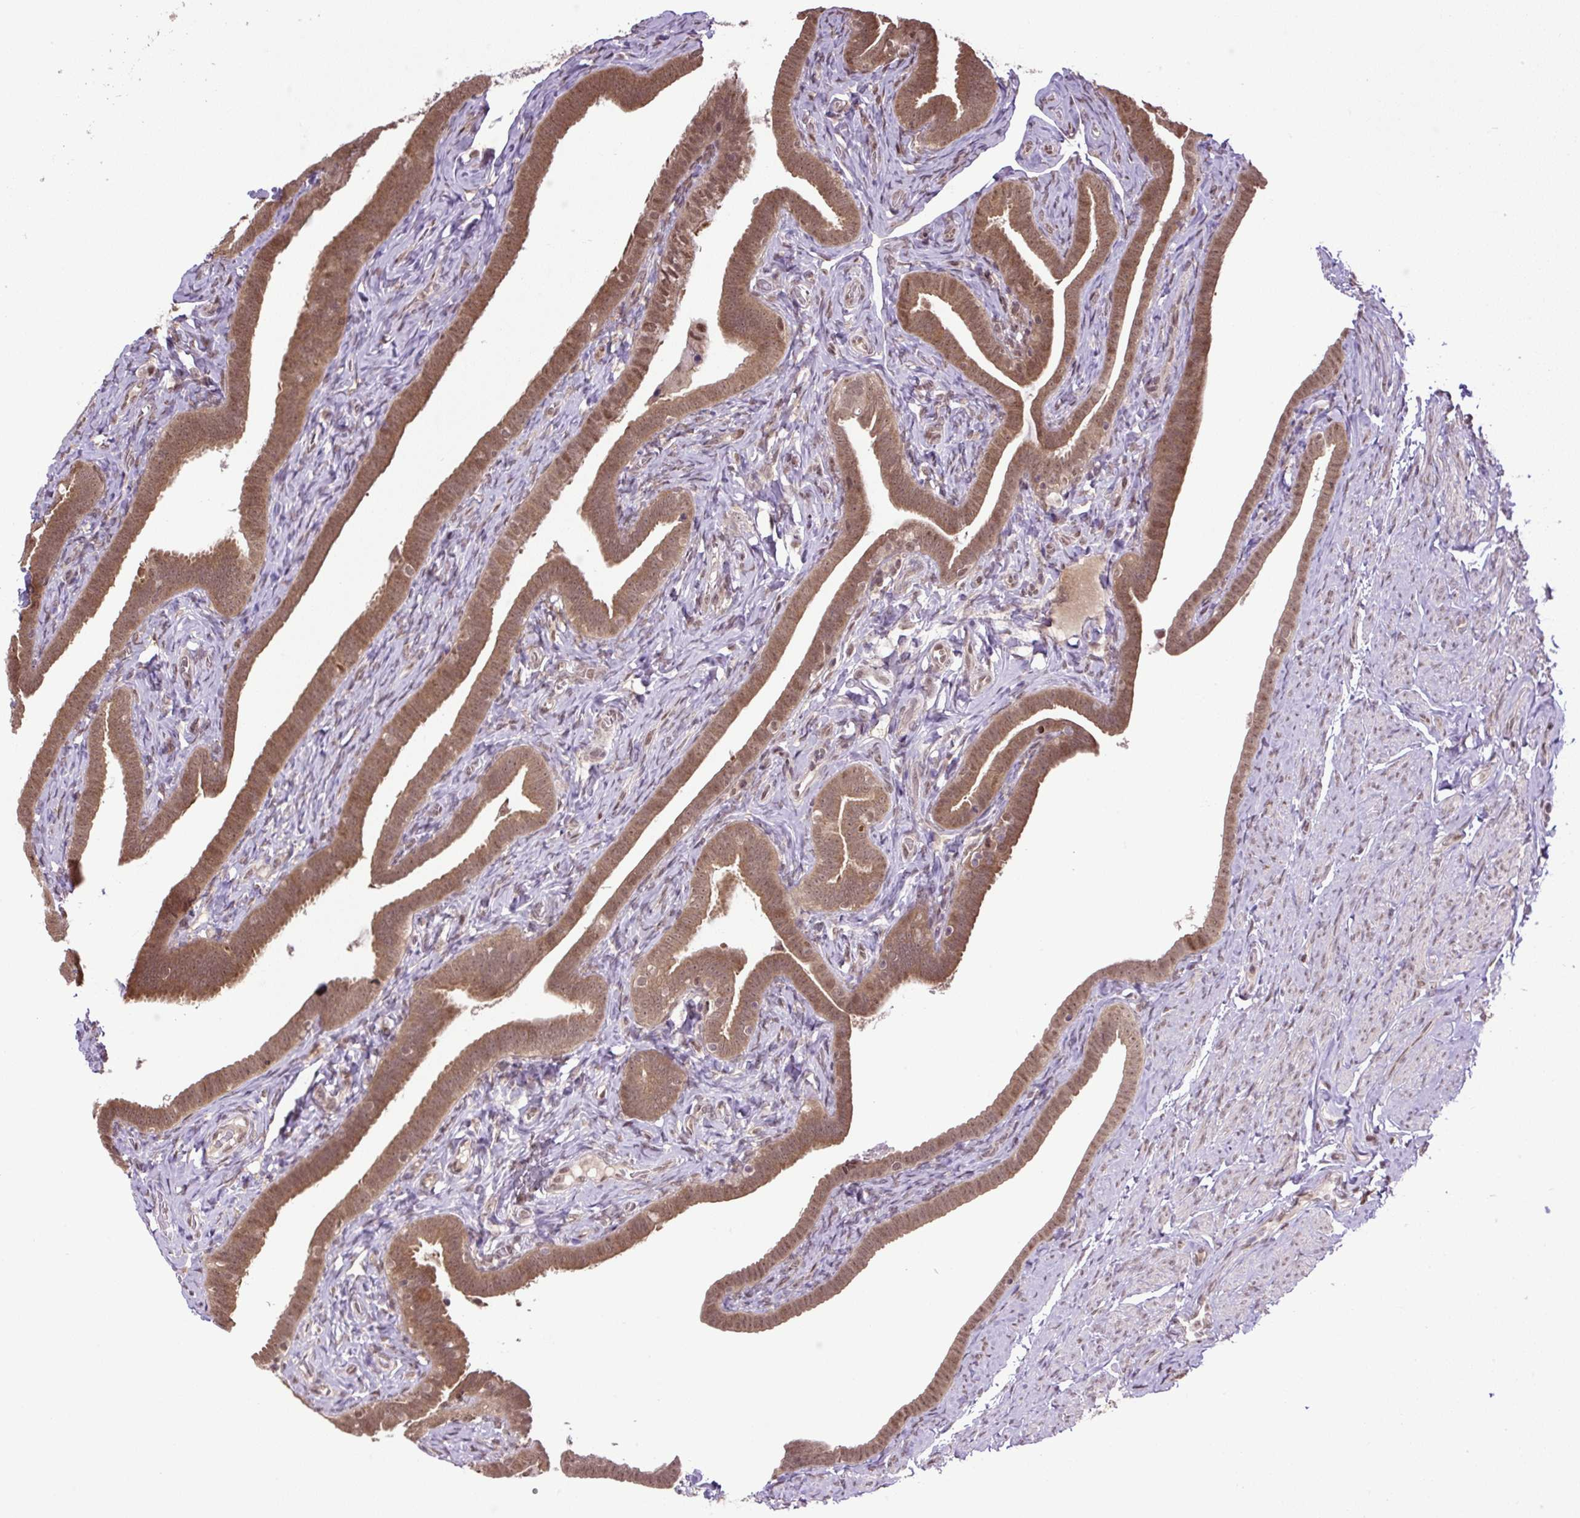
{"staining": {"intensity": "moderate", "quantity": ">75%", "location": "cytoplasmic/membranous,nuclear"}, "tissue": "fallopian tube", "cell_type": "Glandular cells", "image_type": "normal", "snomed": [{"axis": "morphology", "description": "Normal tissue, NOS"}, {"axis": "topography", "description": "Fallopian tube"}], "caption": "The micrograph exhibits immunohistochemical staining of benign fallopian tube. There is moderate cytoplasmic/membranous,nuclear staining is appreciated in approximately >75% of glandular cells.", "gene": "SGTA", "patient": {"sex": "female", "age": 69}}